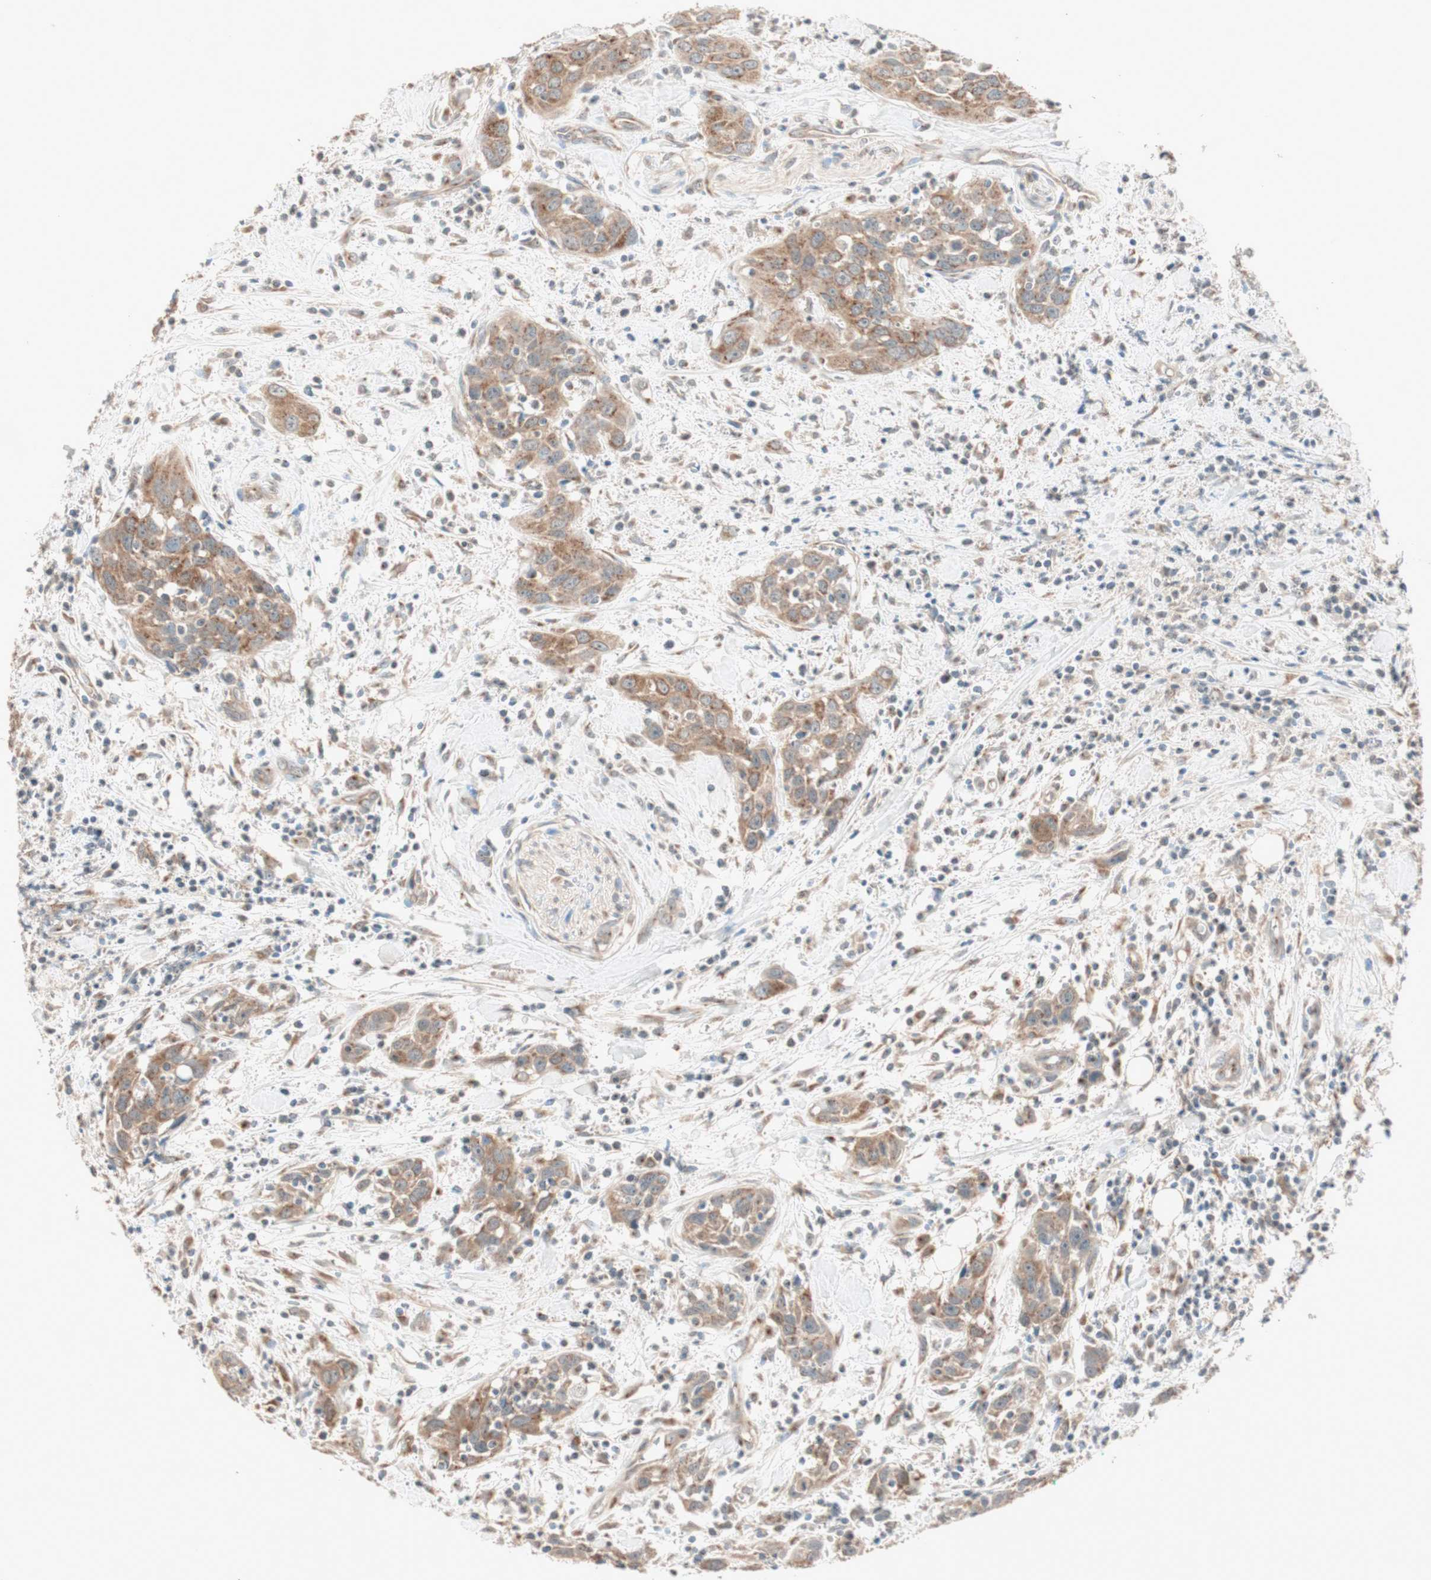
{"staining": {"intensity": "moderate", "quantity": ">75%", "location": "cytoplasmic/membranous"}, "tissue": "head and neck cancer", "cell_type": "Tumor cells", "image_type": "cancer", "snomed": [{"axis": "morphology", "description": "Squamous cell carcinoma, NOS"}, {"axis": "topography", "description": "Oral tissue"}, {"axis": "topography", "description": "Head-Neck"}], "caption": "The immunohistochemical stain shows moderate cytoplasmic/membranous positivity in tumor cells of head and neck squamous cell carcinoma tissue. The staining was performed using DAB (3,3'-diaminobenzidine) to visualize the protein expression in brown, while the nuclei were stained in blue with hematoxylin (Magnification: 20x).", "gene": "SEC16A", "patient": {"sex": "female", "age": 50}}